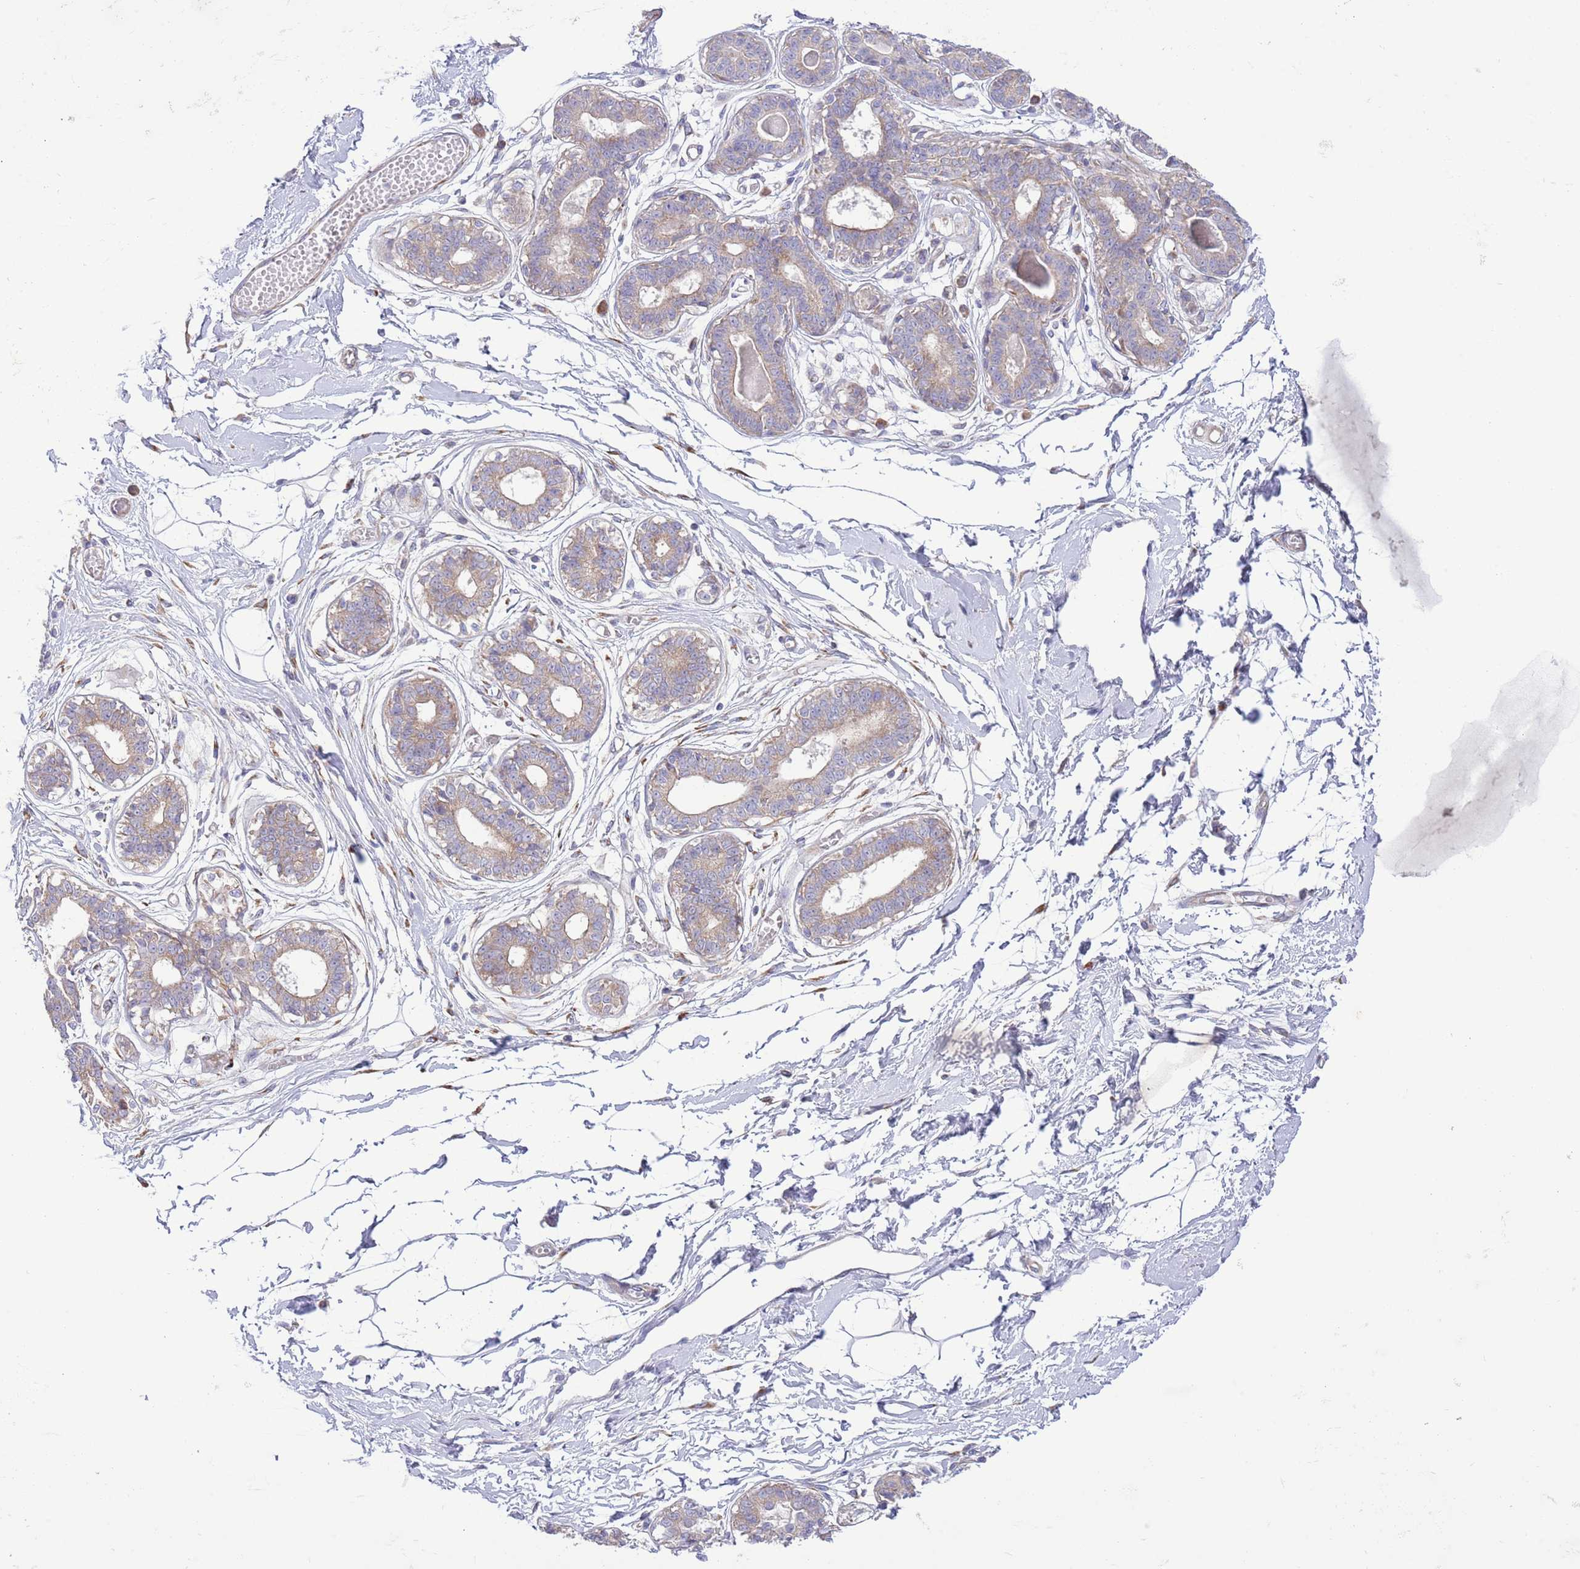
{"staining": {"intensity": "negative", "quantity": "none", "location": "none"}, "tissue": "breast", "cell_type": "Adipocytes", "image_type": "normal", "snomed": [{"axis": "morphology", "description": "Normal tissue, NOS"}, {"axis": "topography", "description": "Breast"}], "caption": "Immunohistochemistry image of benign breast: human breast stained with DAB (3,3'-diaminobenzidine) shows no significant protein staining in adipocytes.", "gene": "TOMM5", "patient": {"sex": "female", "age": 45}}